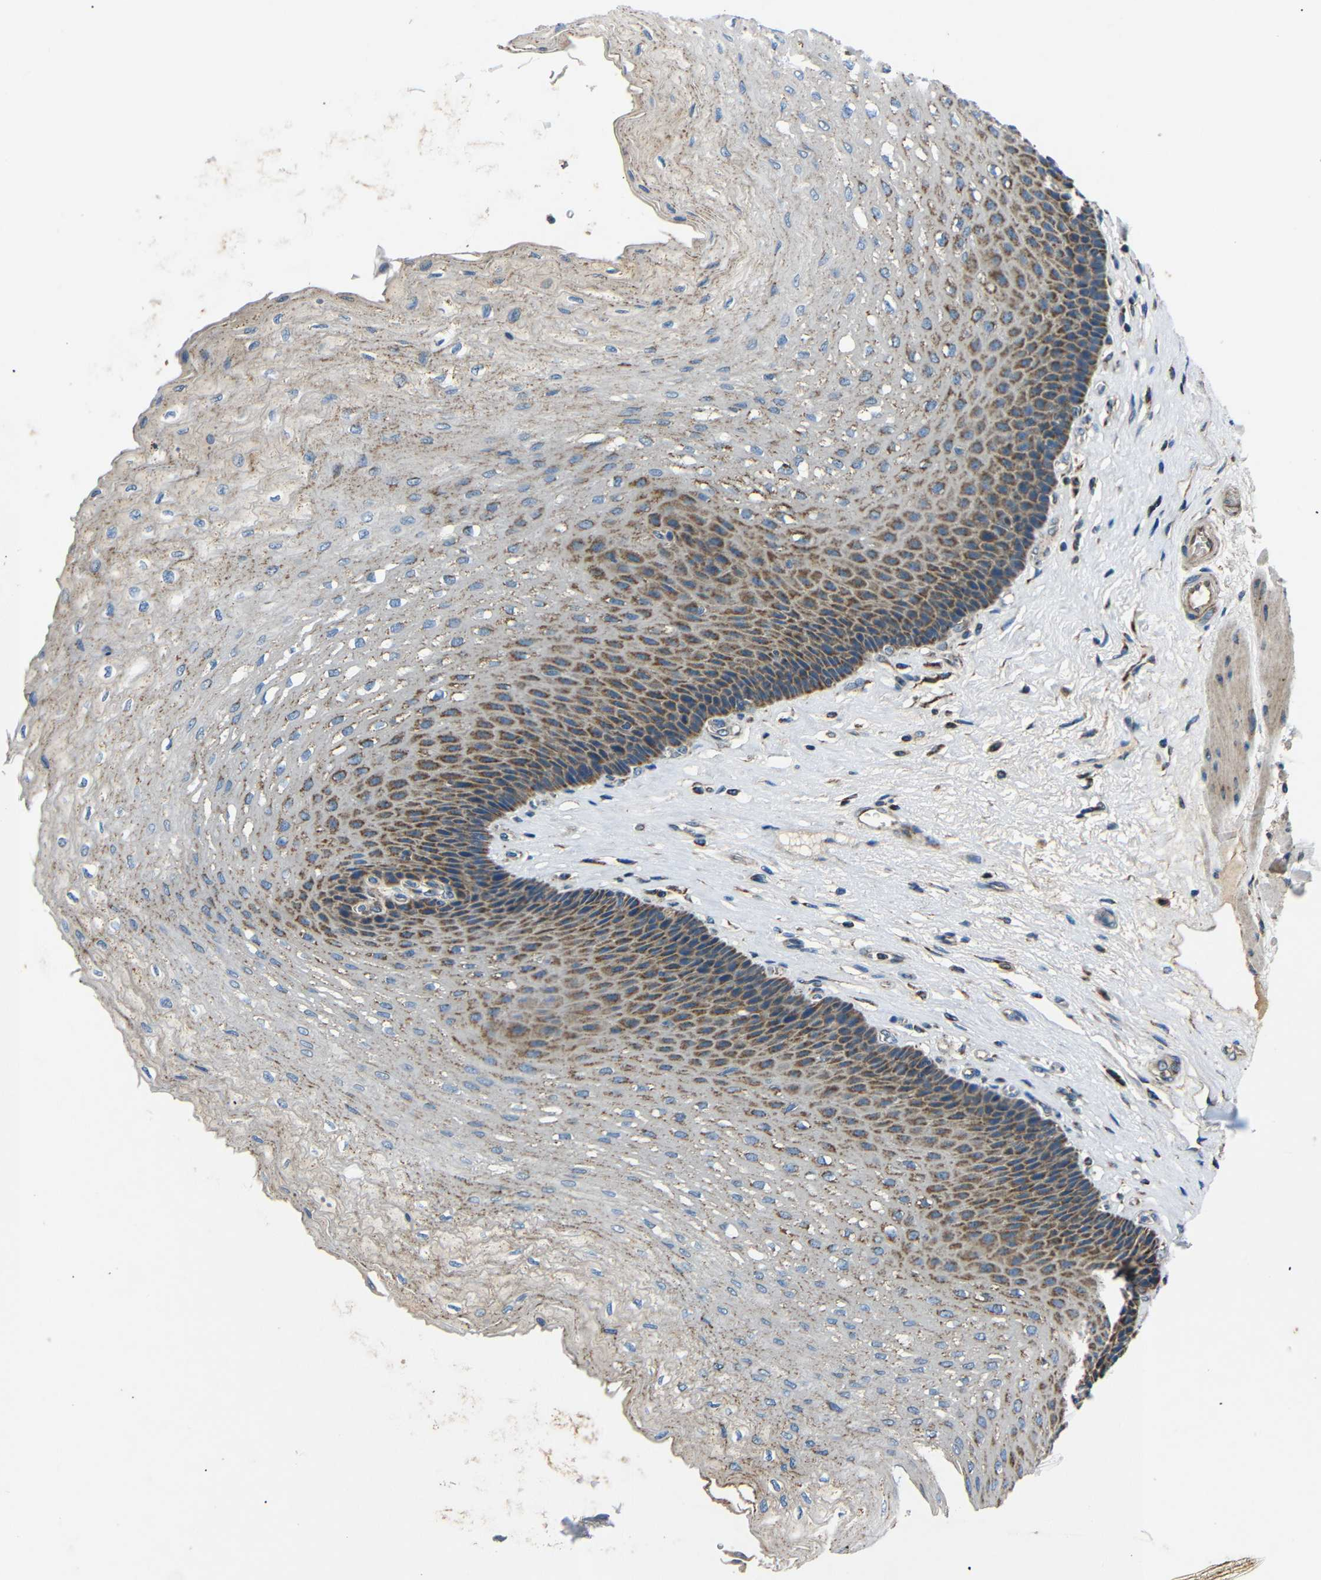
{"staining": {"intensity": "moderate", "quantity": "25%-75%", "location": "cytoplasmic/membranous"}, "tissue": "esophagus", "cell_type": "Squamous epithelial cells", "image_type": "normal", "snomed": [{"axis": "morphology", "description": "Normal tissue, NOS"}, {"axis": "topography", "description": "Esophagus"}], "caption": "Squamous epithelial cells exhibit moderate cytoplasmic/membranous positivity in about 25%-75% of cells in unremarkable esophagus. (DAB IHC, brown staining for protein, blue staining for nuclei).", "gene": "NETO2", "patient": {"sex": "female", "age": 72}}